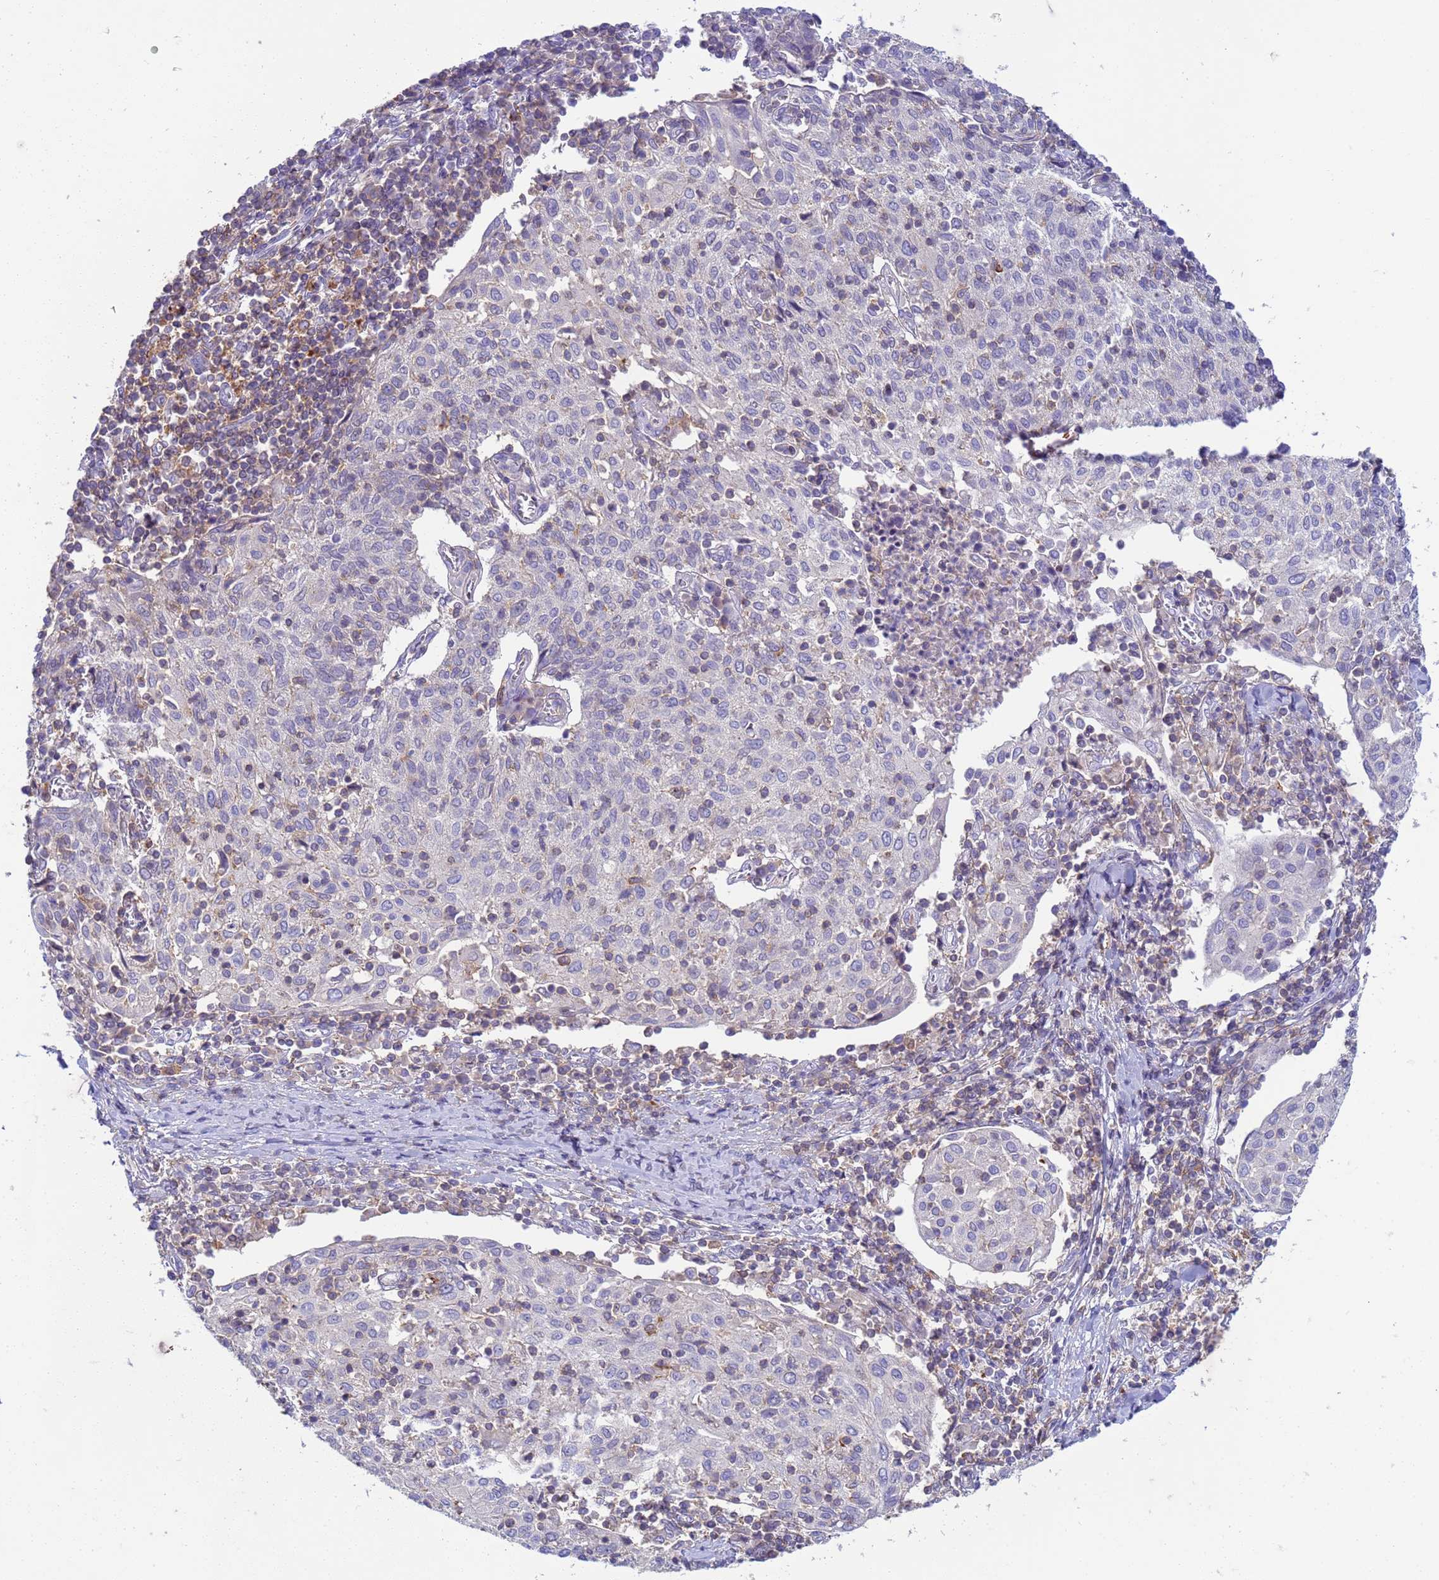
{"staining": {"intensity": "negative", "quantity": "none", "location": "none"}, "tissue": "cervical cancer", "cell_type": "Tumor cells", "image_type": "cancer", "snomed": [{"axis": "morphology", "description": "Squamous cell carcinoma, NOS"}, {"axis": "topography", "description": "Cervix"}], "caption": "This is an IHC photomicrograph of human cervical cancer. There is no positivity in tumor cells.", "gene": "KLHL13", "patient": {"sex": "female", "age": 52}}